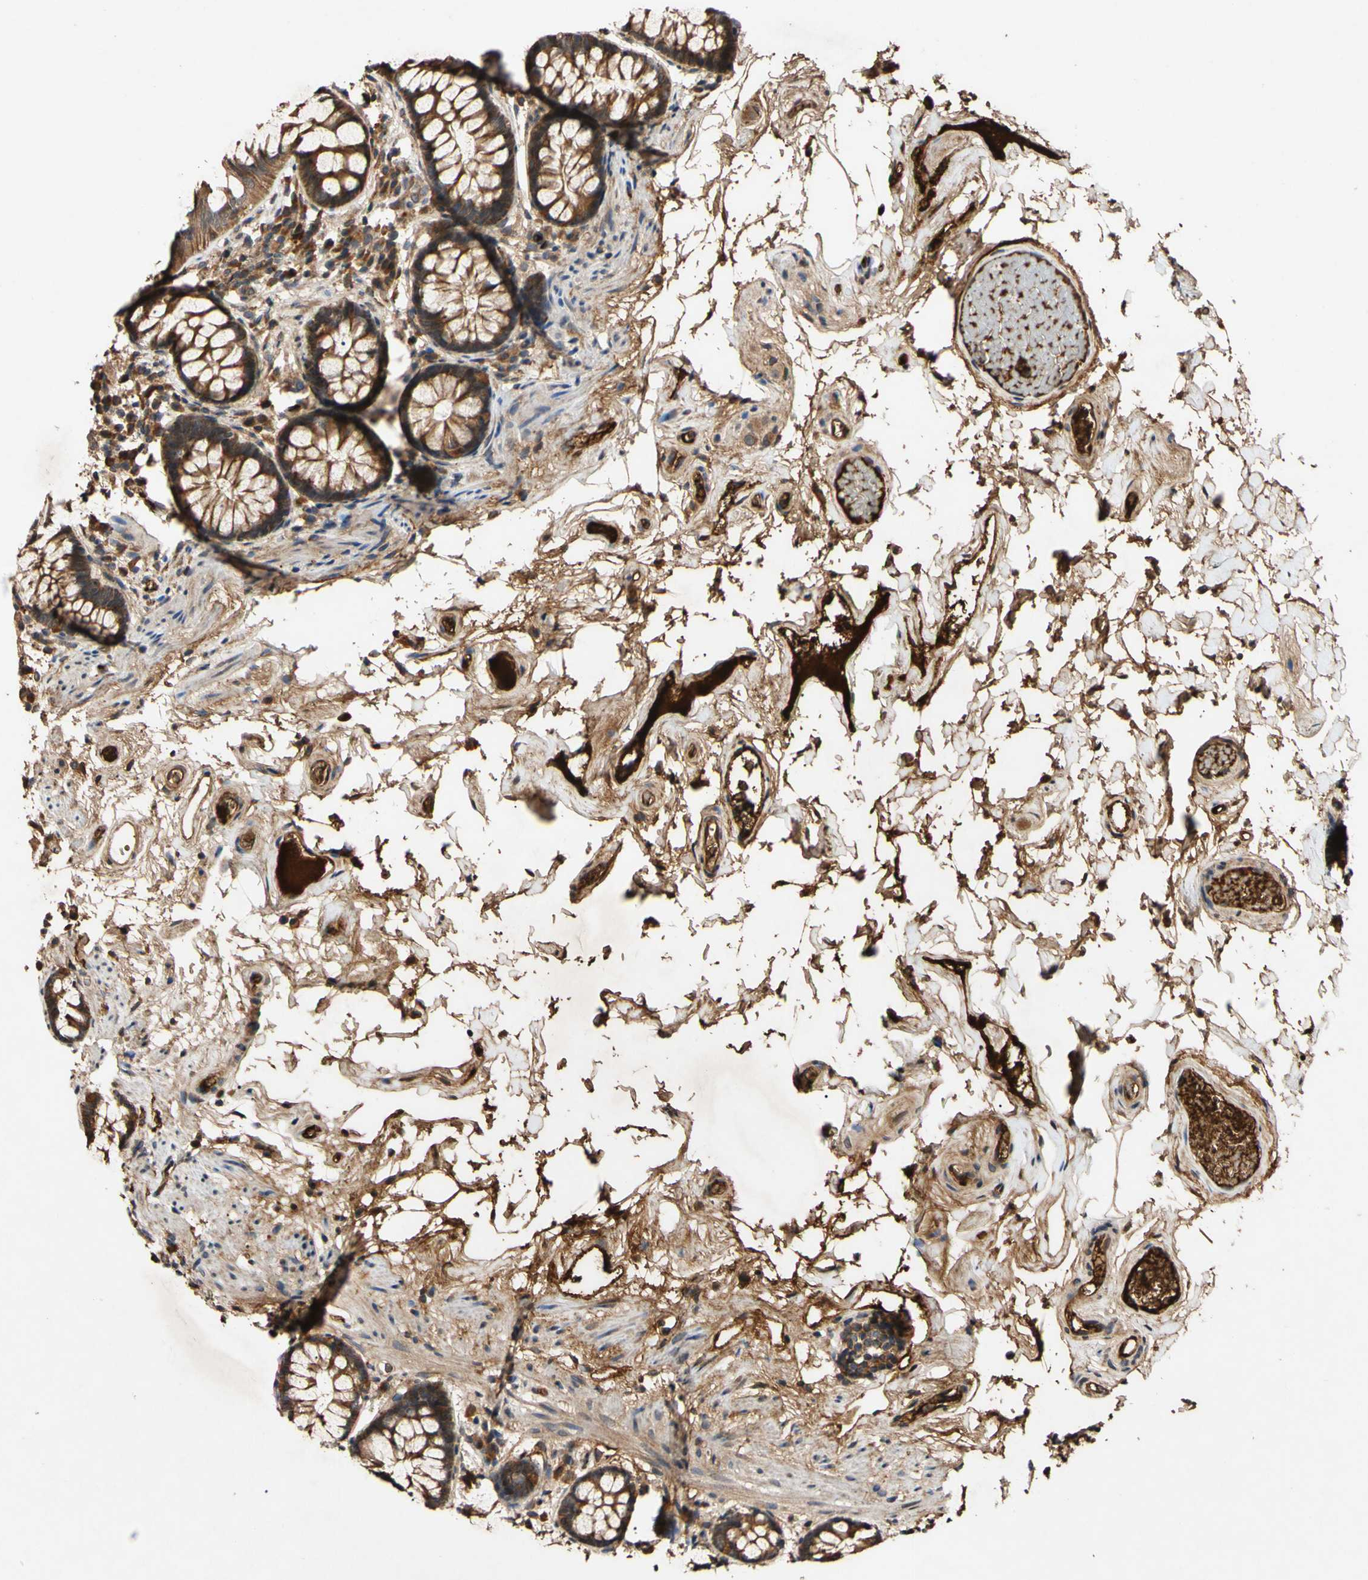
{"staining": {"intensity": "strong", "quantity": ">75%", "location": "cytoplasmic/membranous"}, "tissue": "colon", "cell_type": "Endothelial cells", "image_type": "normal", "snomed": [{"axis": "morphology", "description": "Normal tissue, NOS"}, {"axis": "topography", "description": "Colon"}], "caption": "IHC (DAB (3,3'-diaminobenzidine)) staining of normal human colon demonstrates strong cytoplasmic/membranous protein expression in approximately >75% of endothelial cells. Using DAB (3,3'-diaminobenzidine) (brown) and hematoxylin (blue) stains, captured at high magnification using brightfield microscopy.", "gene": "PLAT", "patient": {"sex": "female", "age": 80}}